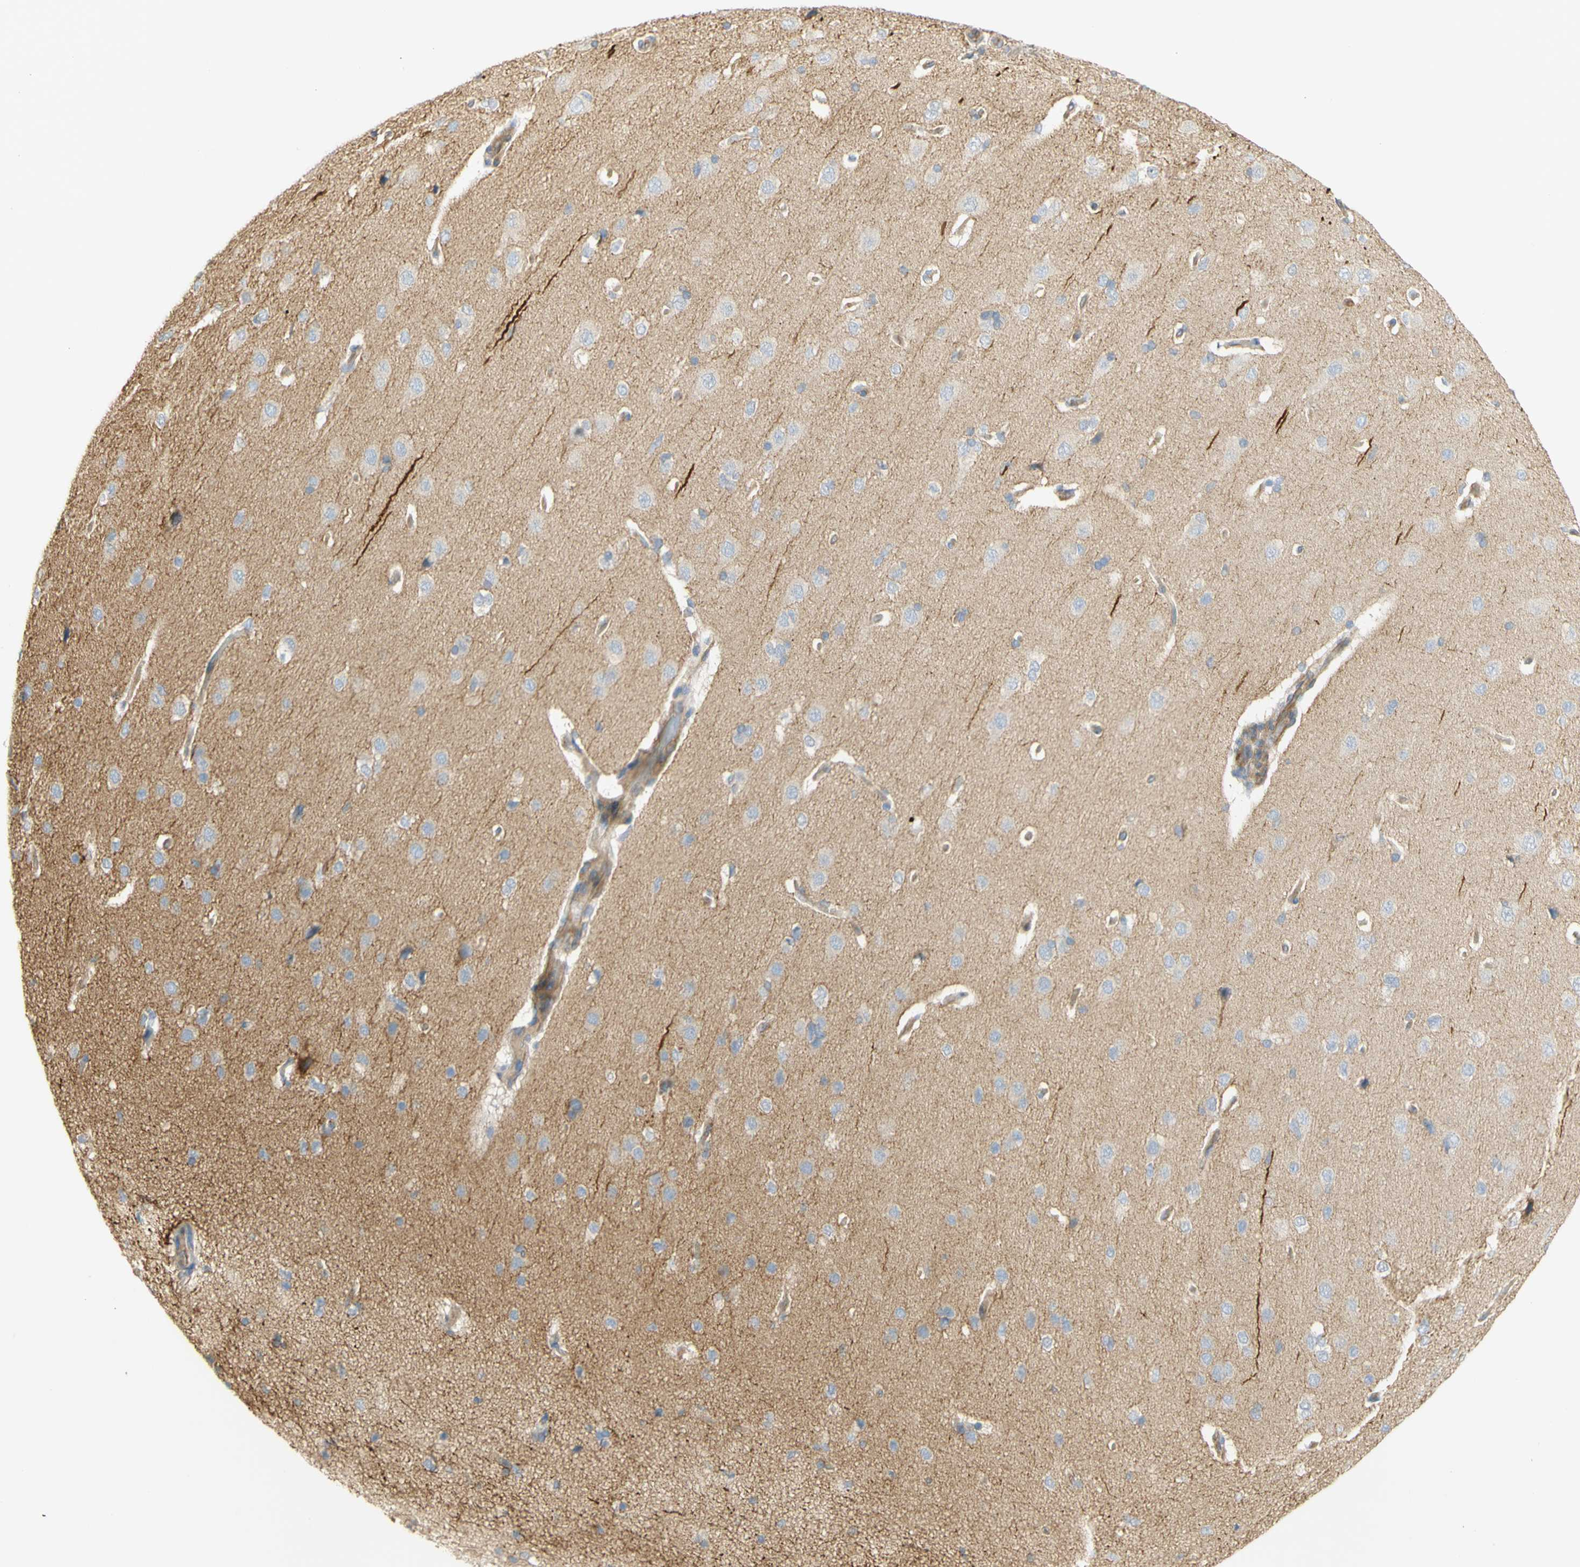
{"staining": {"intensity": "weak", "quantity": "25%-75%", "location": "cytoplasmic/membranous"}, "tissue": "cerebral cortex", "cell_type": "Endothelial cells", "image_type": "normal", "snomed": [{"axis": "morphology", "description": "Normal tissue, NOS"}, {"axis": "topography", "description": "Cerebral cortex"}], "caption": "High-magnification brightfield microscopy of normal cerebral cortex stained with DAB (brown) and counterstained with hematoxylin (blue). endothelial cells exhibit weak cytoplasmic/membranous positivity is present in about25%-75% of cells.", "gene": "KCNE4", "patient": {"sex": "male", "age": 62}}